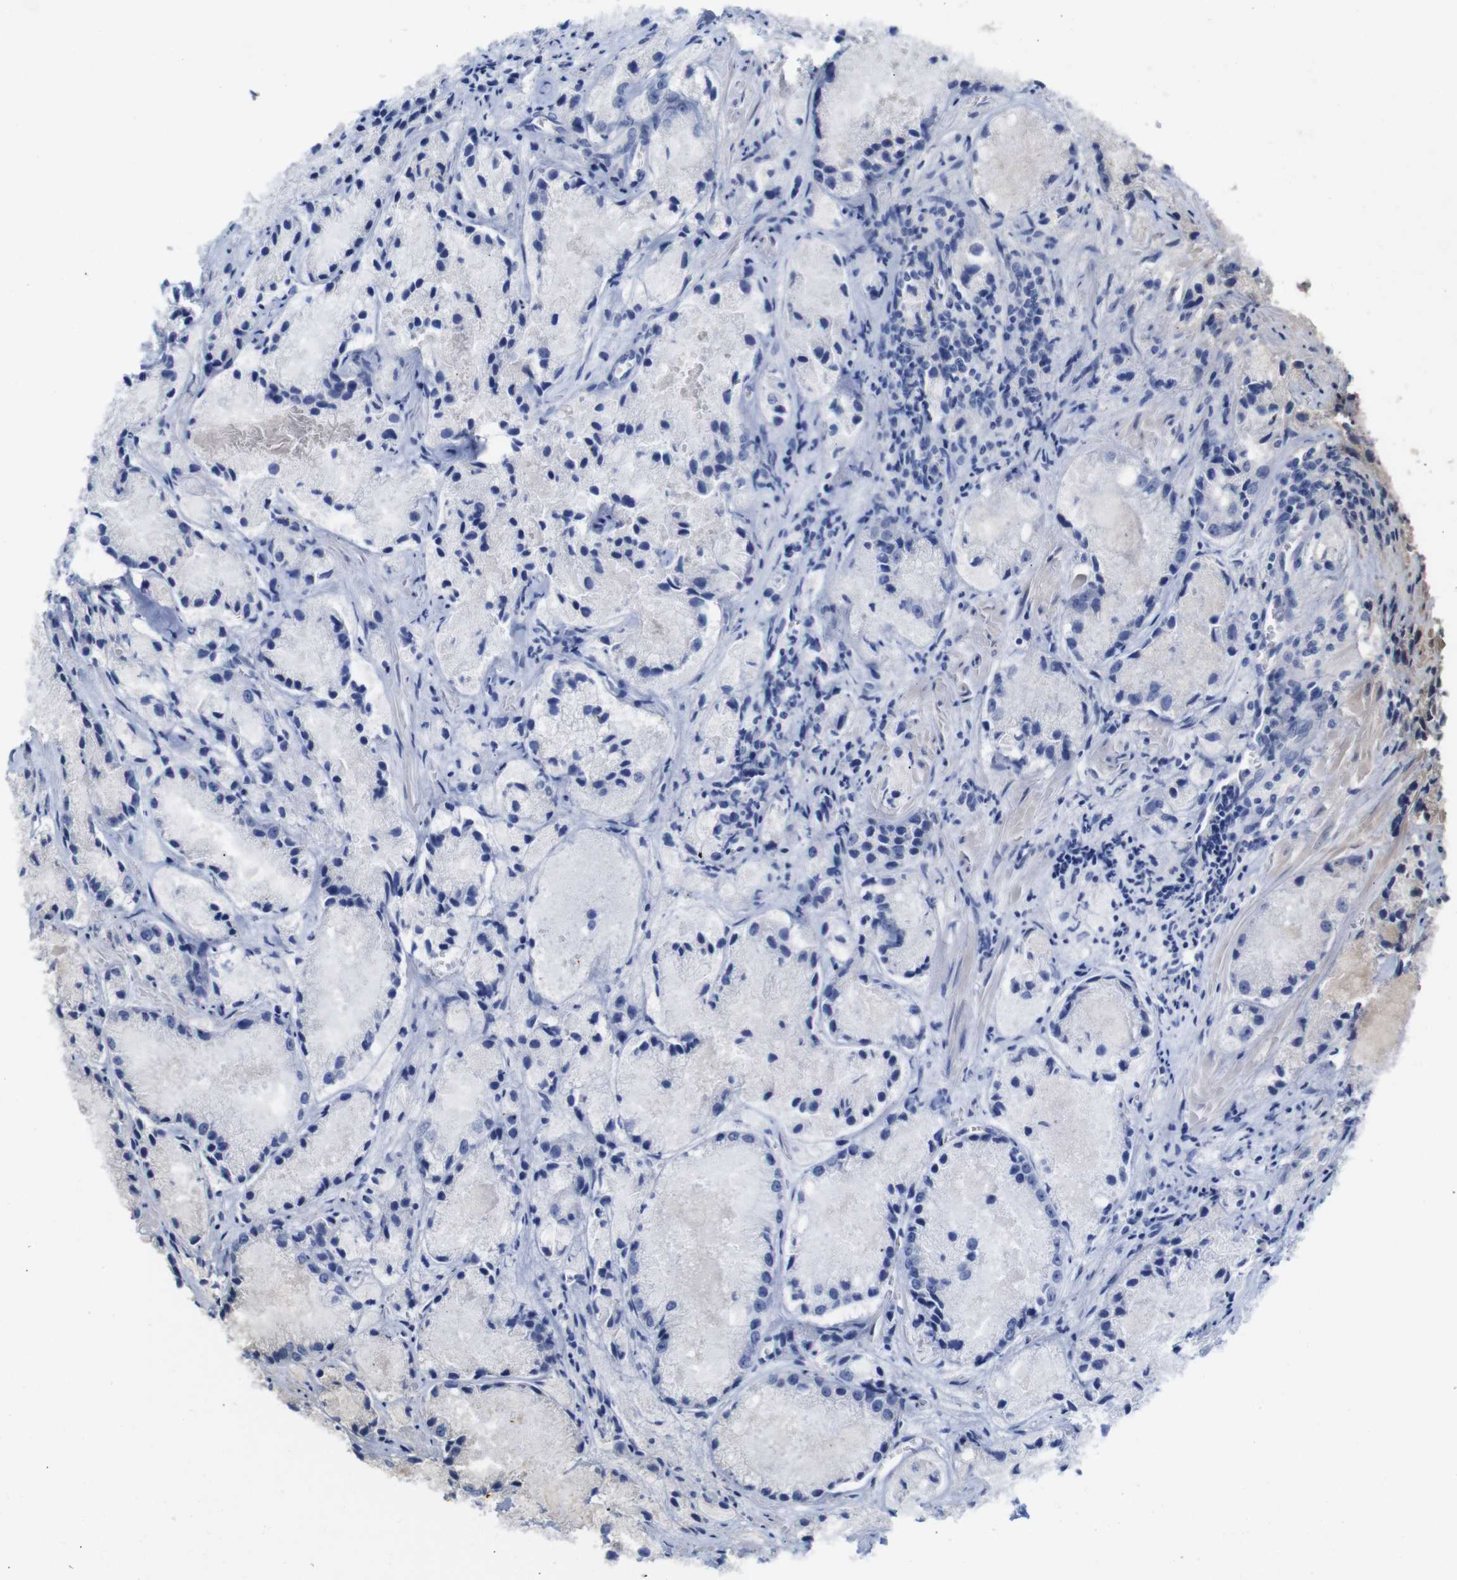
{"staining": {"intensity": "negative", "quantity": "none", "location": "none"}, "tissue": "prostate cancer", "cell_type": "Tumor cells", "image_type": "cancer", "snomed": [{"axis": "morphology", "description": "Adenocarcinoma, Low grade"}, {"axis": "topography", "description": "Prostate"}], "caption": "An immunohistochemistry image of prostate cancer (adenocarcinoma (low-grade)) is shown. There is no staining in tumor cells of prostate cancer (adenocarcinoma (low-grade)).", "gene": "TCEAL9", "patient": {"sex": "male", "age": 64}}